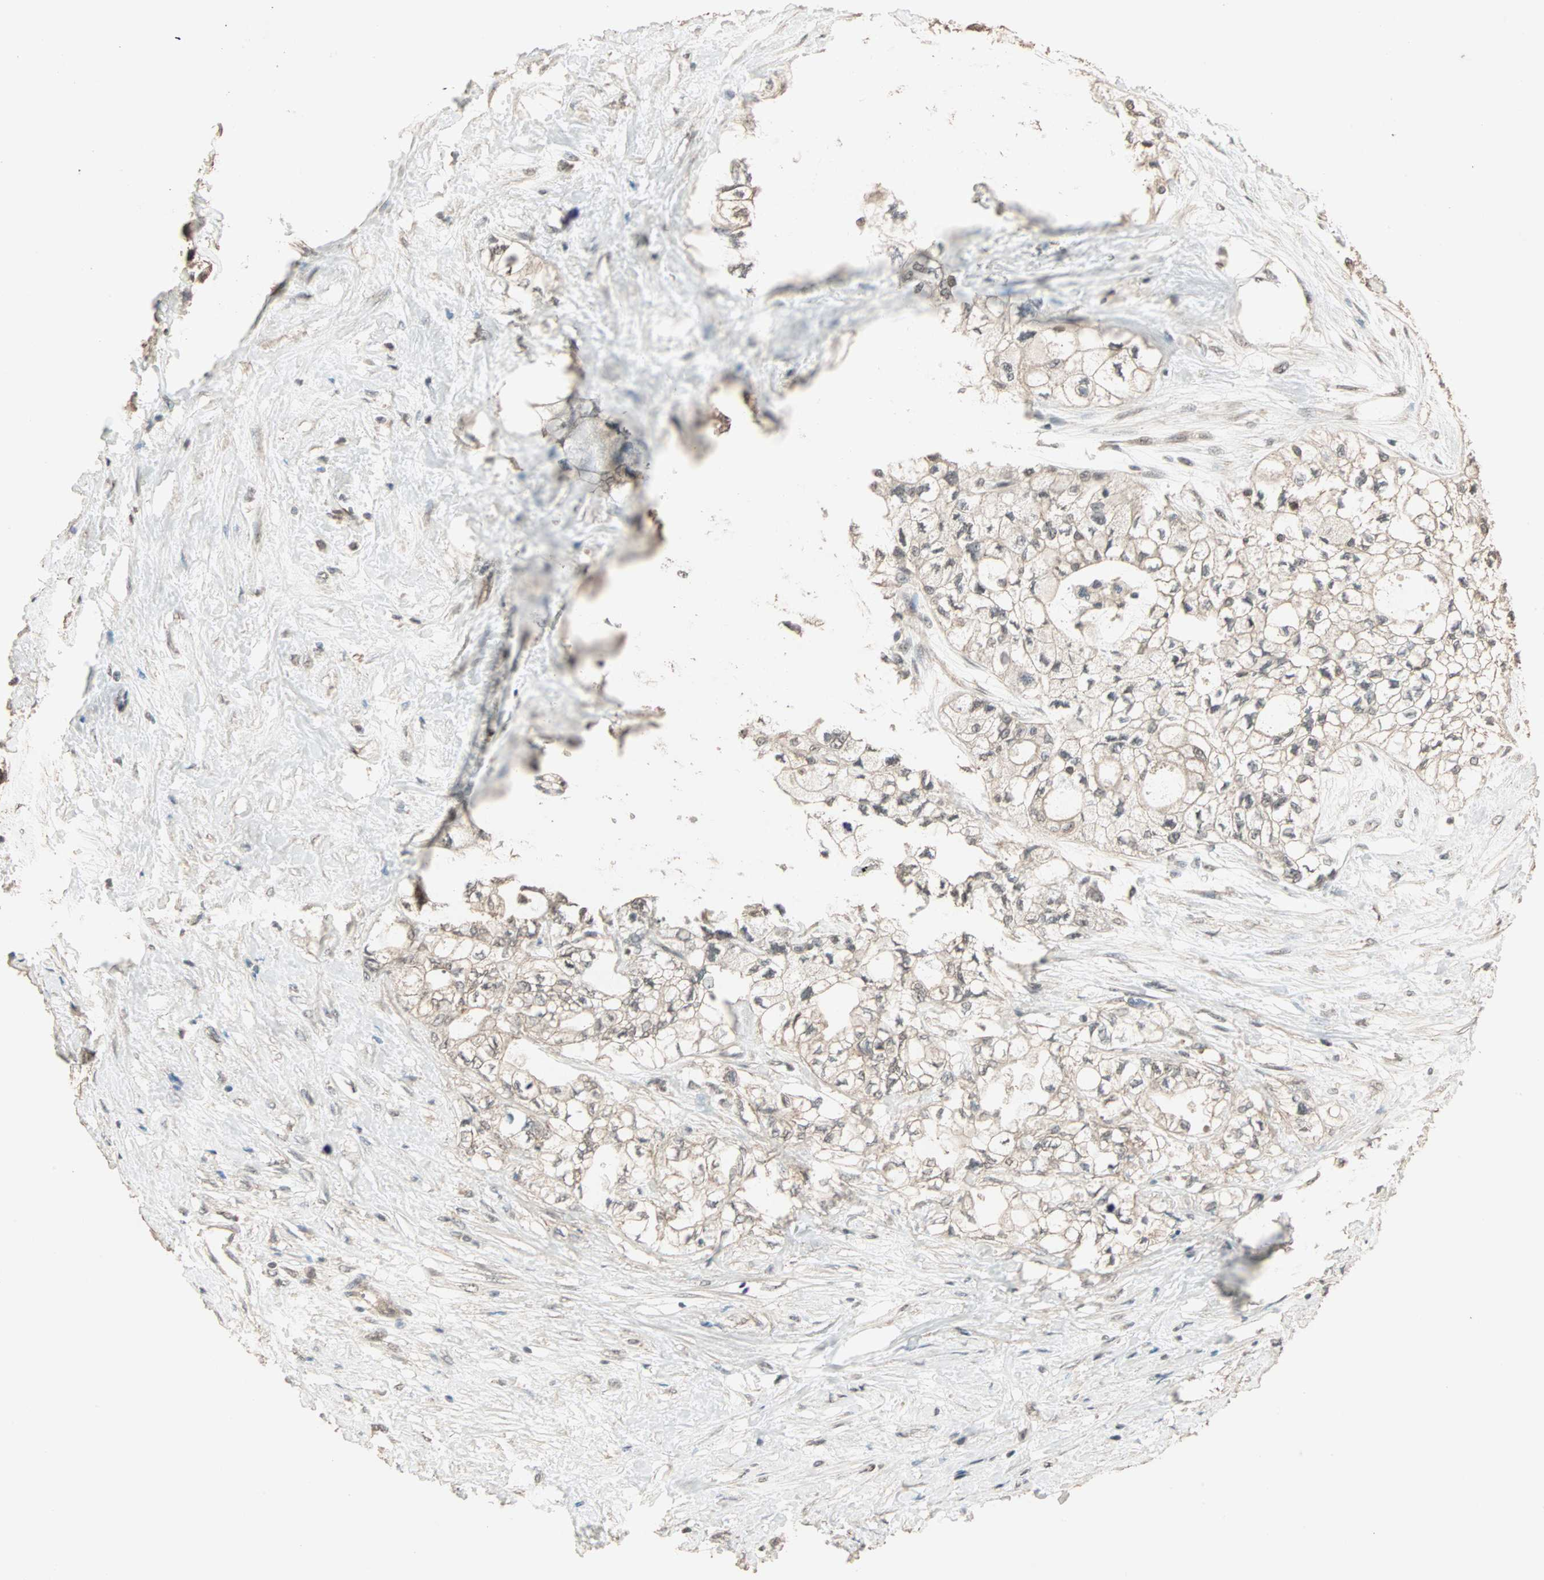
{"staining": {"intensity": "weak", "quantity": ">75%", "location": "cytoplasmic/membranous,nuclear"}, "tissue": "pancreatic cancer", "cell_type": "Tumor cells", "image_type": "cancer", "snomed": [{"axis": "morphology", "description": "Adenocarcinoma, NOS"}, {"axis": "topography", "description": "Pancreas"}], "caption": "Protein expression by IHC displays weak cytoplasmic/membranous and nuclear expression in approximately >75% of tumor cells in pancreatic adenocarcinoma.", "gene": "ZBTB33", "patient": {"sex": "male", "age": 70}}